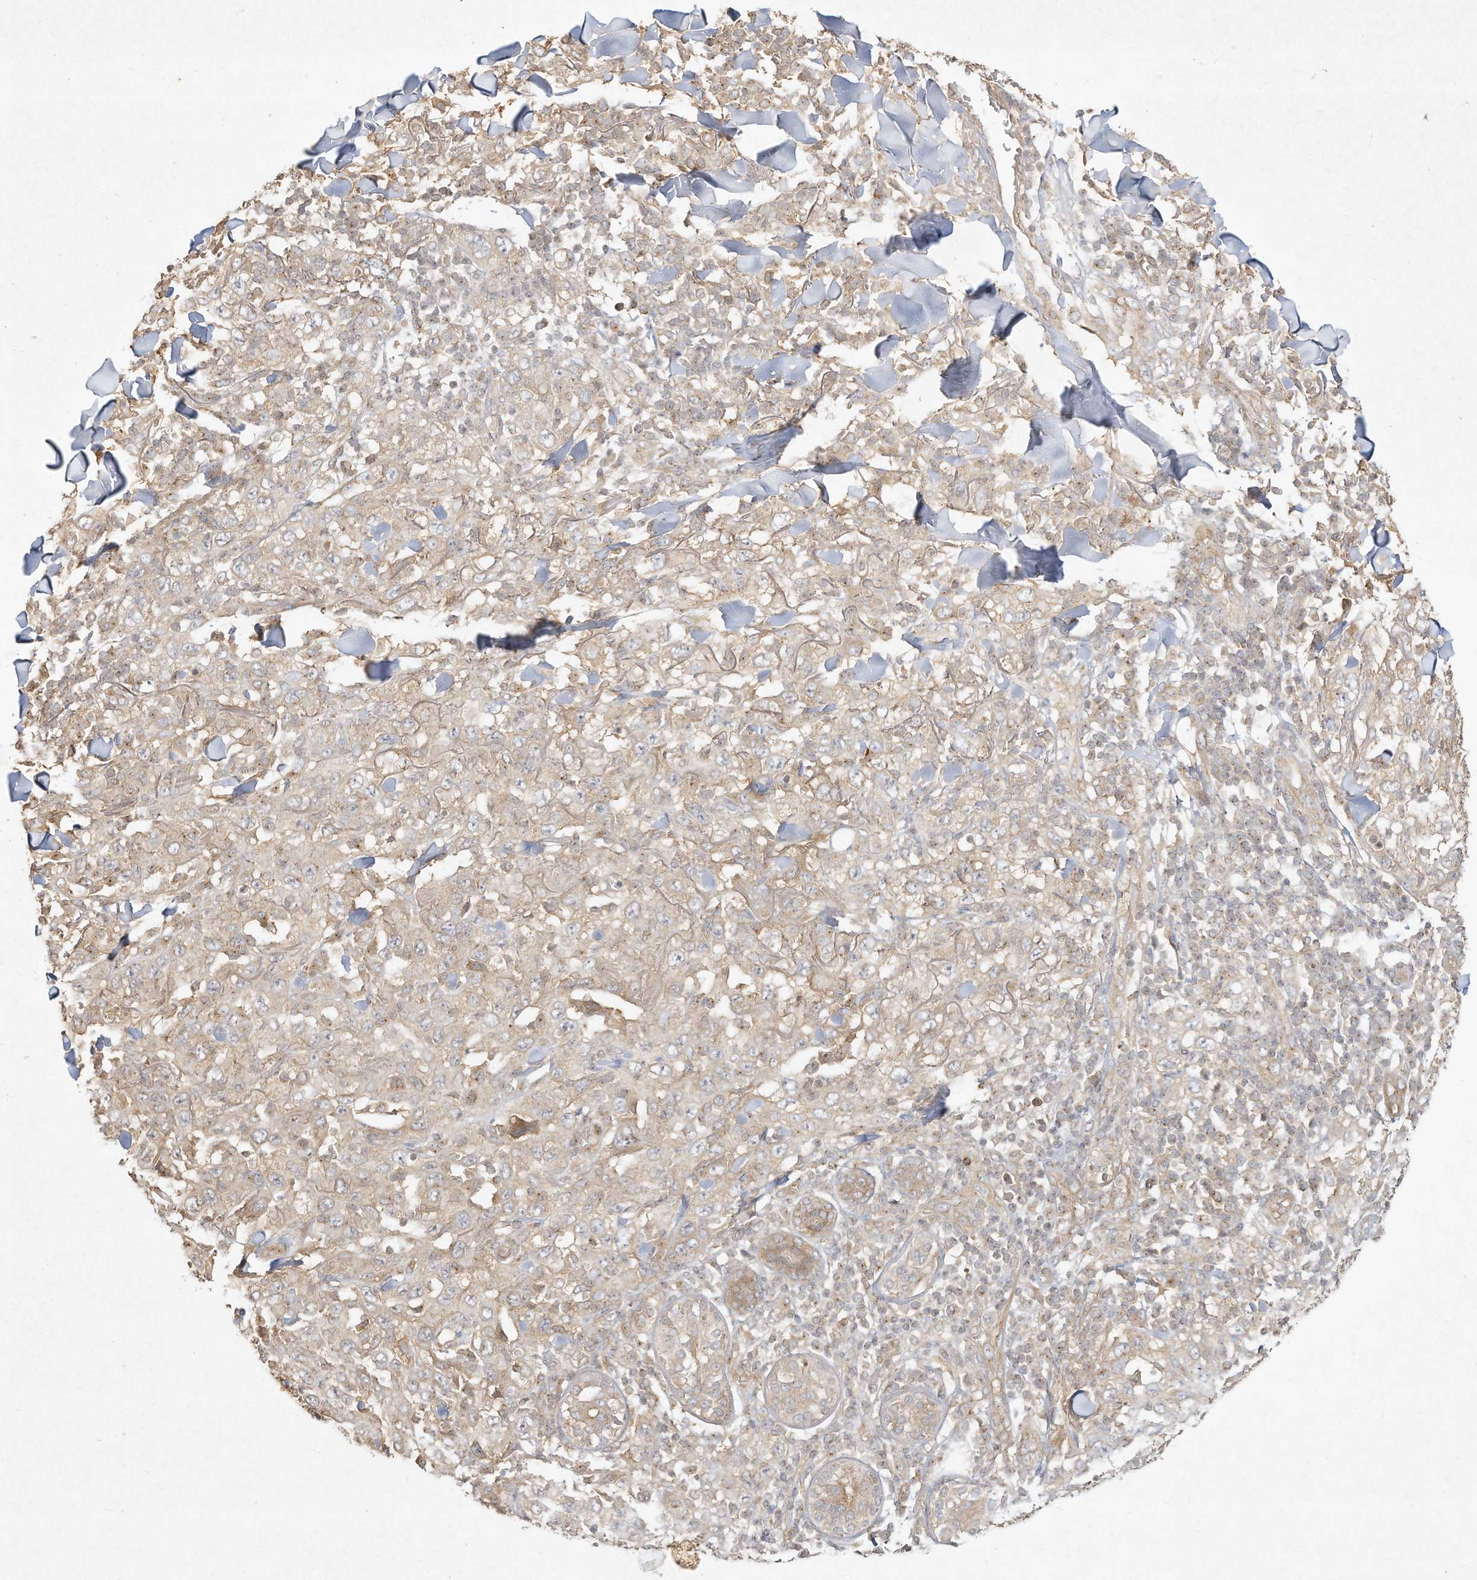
{"staining": {"intensity": "negative", "quantity": "none", "location": "none"}, "tissue": "skin cancer", "cell_type": "Tumor cells", "image_type": "cancer", "snomed": [{"axis": "morphology", "description": "Squamous cell carcinoma, NOS"}, {"axis": "topography", "description": "Skin"}], "caption": "Human skin cancer (squamous cell carcinoma) stained for a protein using immunohistochemistry (IHC) shows no expression in tumor cells.", "gene": "DYNC1I2", "patient": {"sex": "female", "age": 88}}